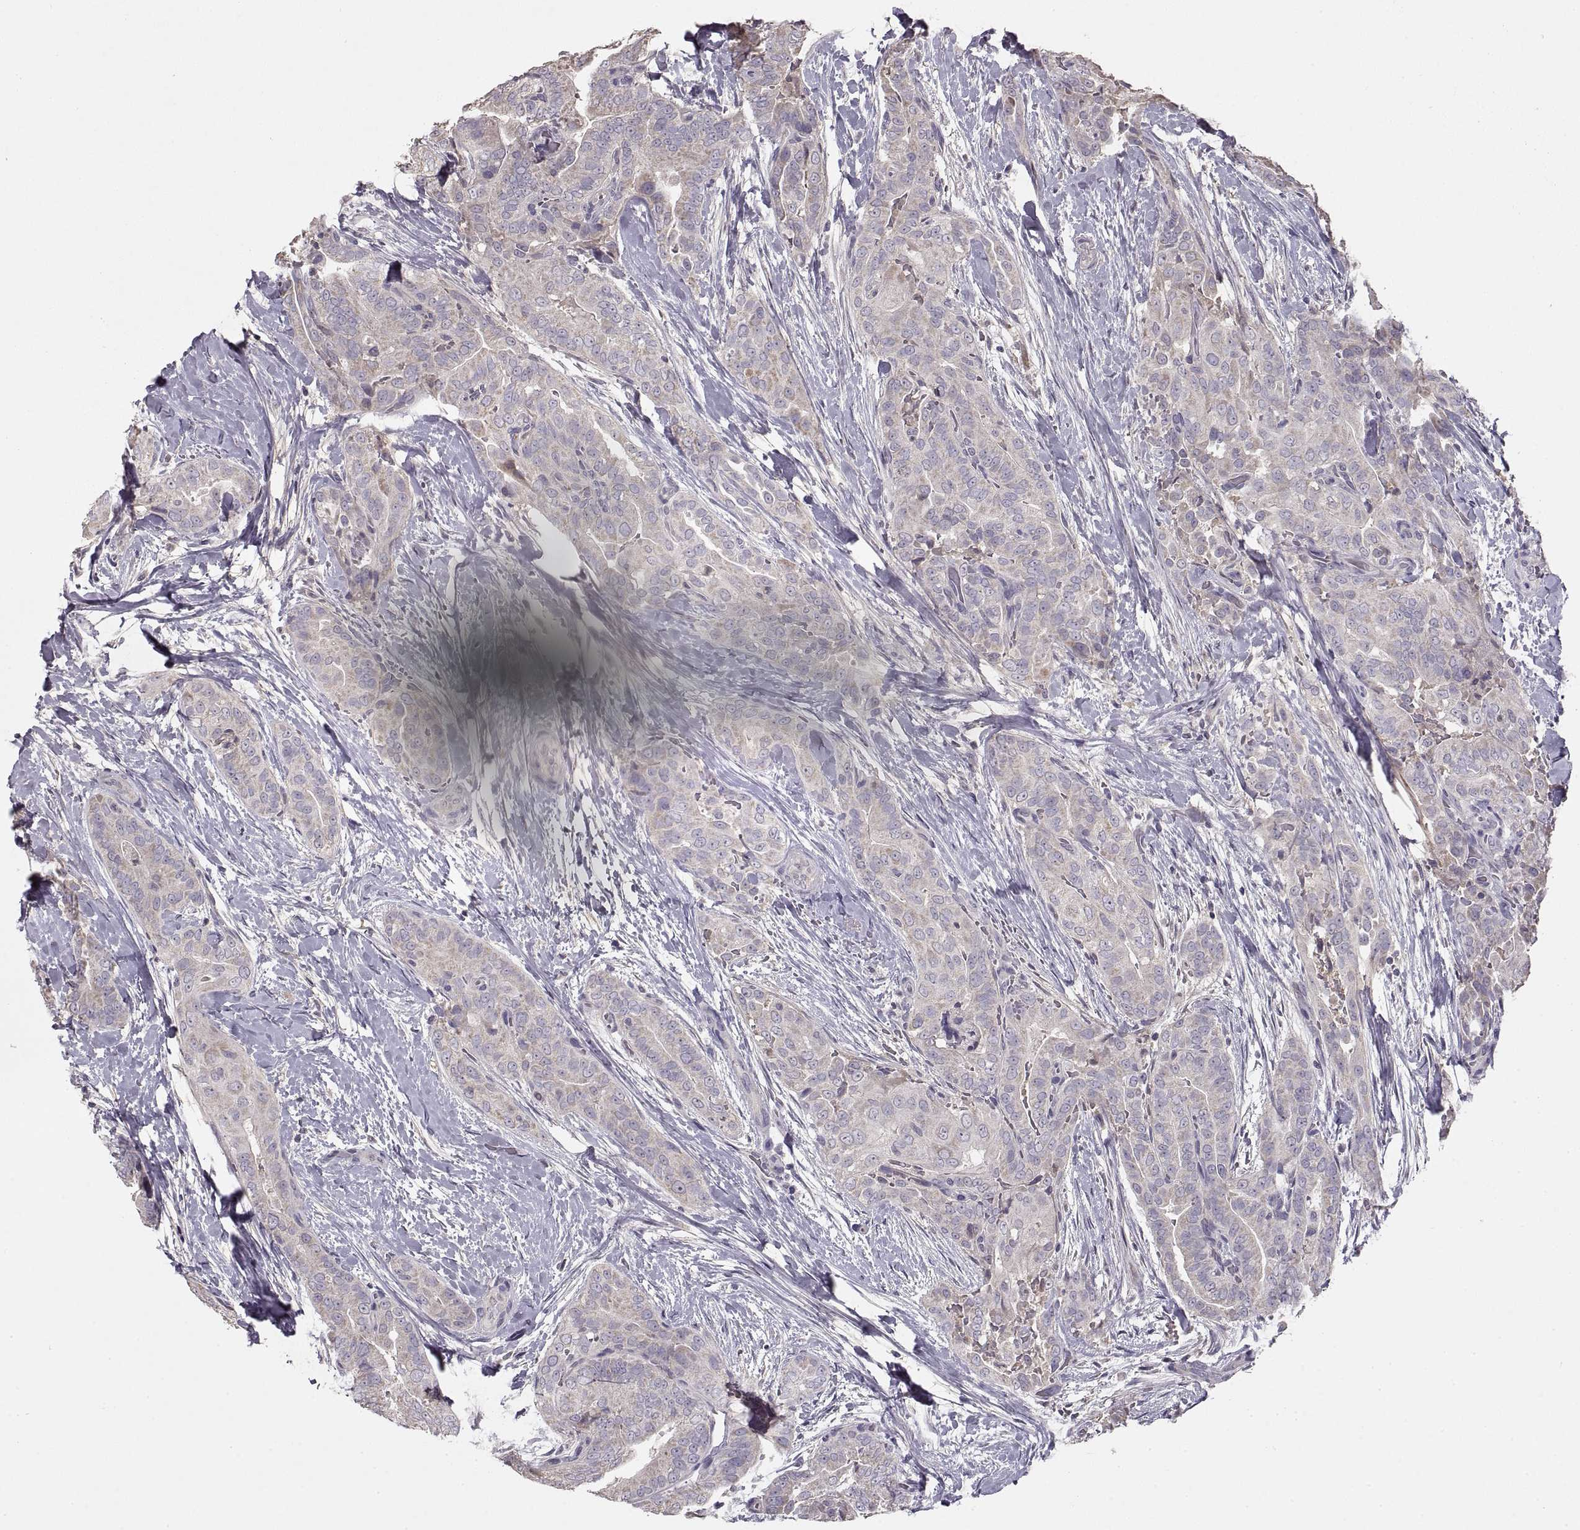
{"staining": {"intensity": "negative", "quantity": "none", "location": "none"}, "tissue": "thyroid cancer", "cell_type": "Tumor cells", "image_type": "cancer", "snomed": [{"axis": "morphology", "description": "Papillary adenocarcinoma, NOS"}, {"axis": "topography", "description": "Thyroid gland"}], "caption": "This is an IHC histopathology image of human thyroid cancer (papillary adenocarcinoma). There is no positivity in tumor cells.", "gene": "ADAM11", "patient": {"sex": "male", "age": 61}}